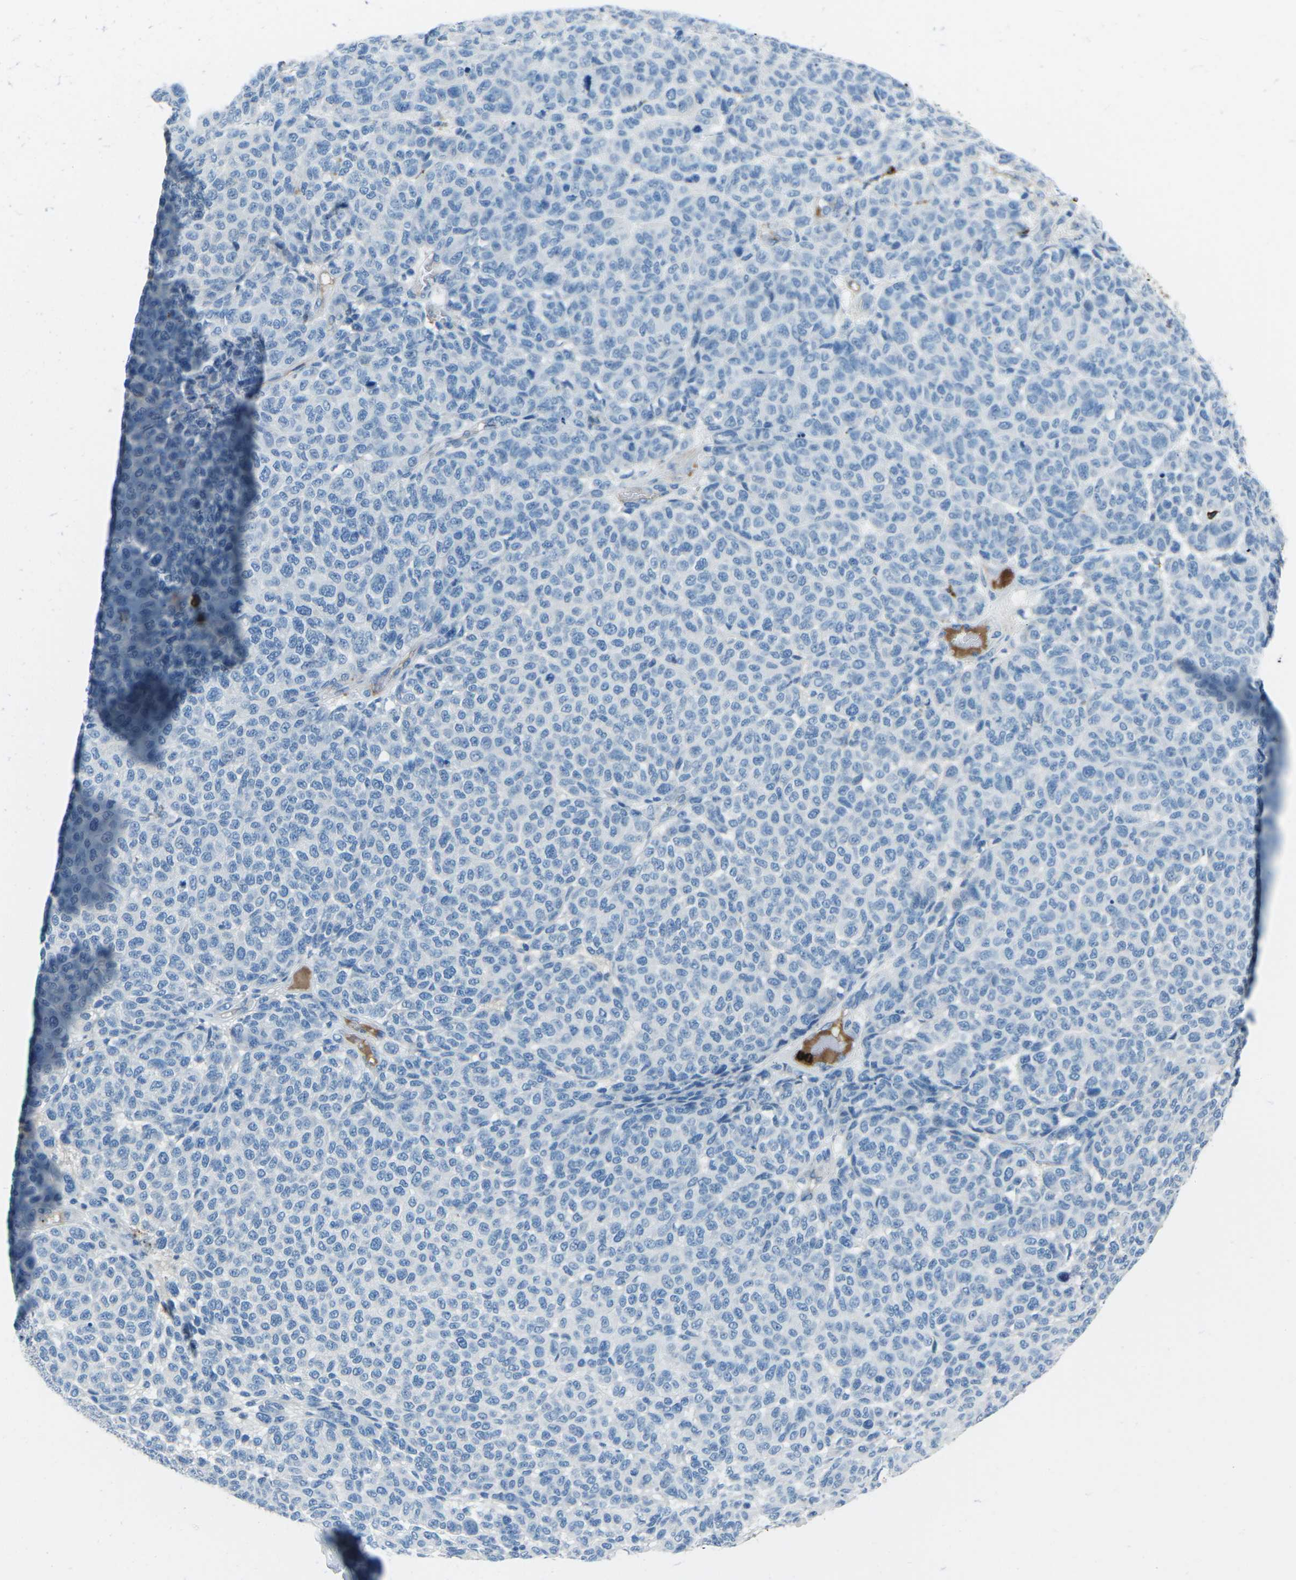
{"staining": {"intensity": "negative", "quantity": "none", "location": "none"}, "tissue": "melanoma", "cell_type": "Tumor cells", "image_type": "cancer", "snomed": [{"axis": "morphology", "description": "Malignant melanoma, NOS"}, {"axis": "topography", "description": "Skin"}], "caption": "There is no significant staining in tumor cells of malignant melanoma.", "gene": "FCN1", "patient": {"sex": "male", "age": 59}}